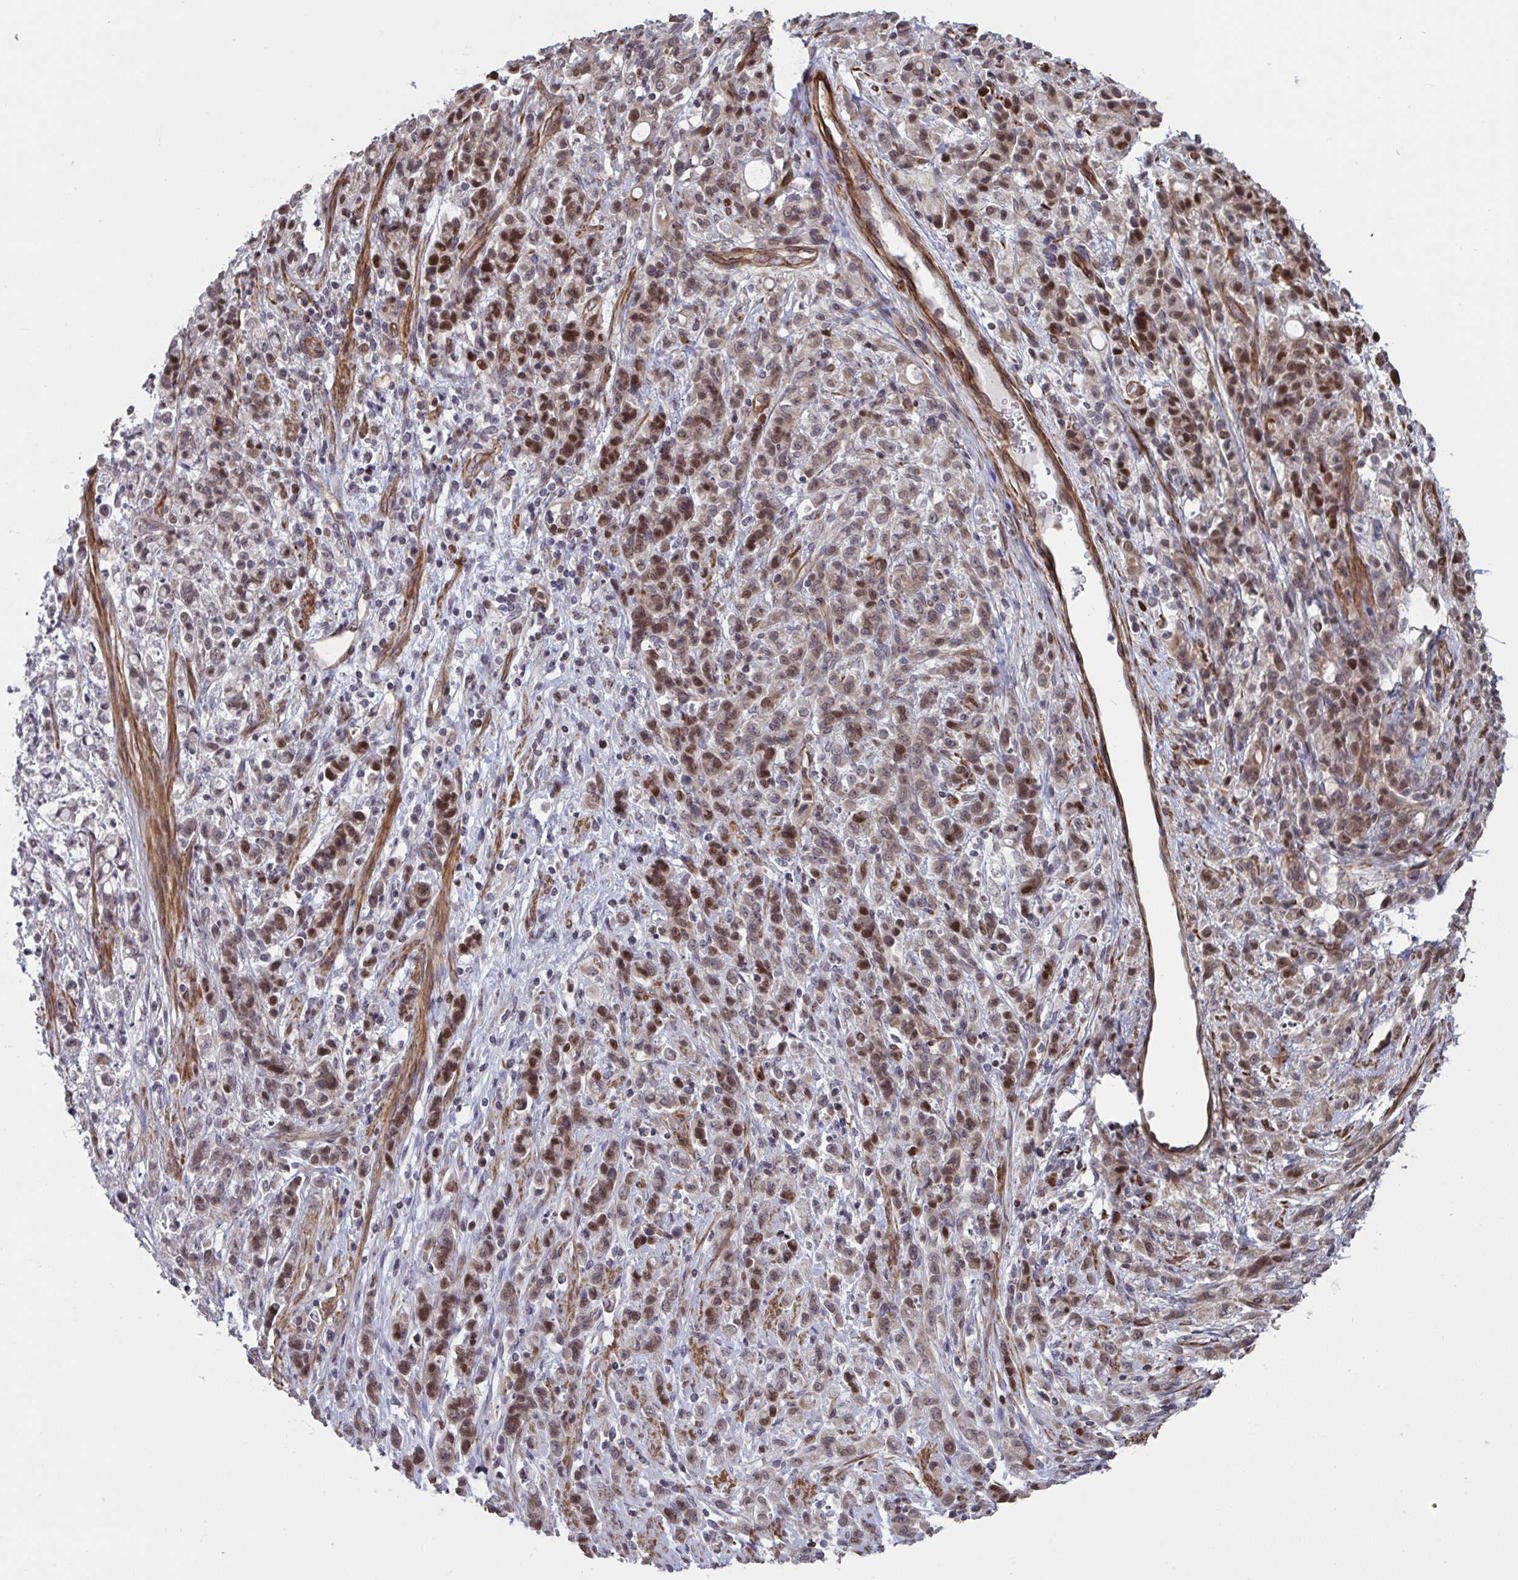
{"staining": {"intensity": "moderate", "quantity": ">75%", "location": "nuclear"}, "tissue": "stomach cancer", "cell_type": "Tumor cells", "image_type": "cancer", "snomed": [{"axis": "morphology", "description": "Adenocarcinoma, NOS"}, {"axis": "topography", "description": "Stomach"}], "caption": "Protein expression analysis of human adenocarcinoma (stomach) reveals moderate nuclear expression in about >75% of tumor cells.", "gene": "IPO5", "patient": {"sex": "female", "age": 60}}